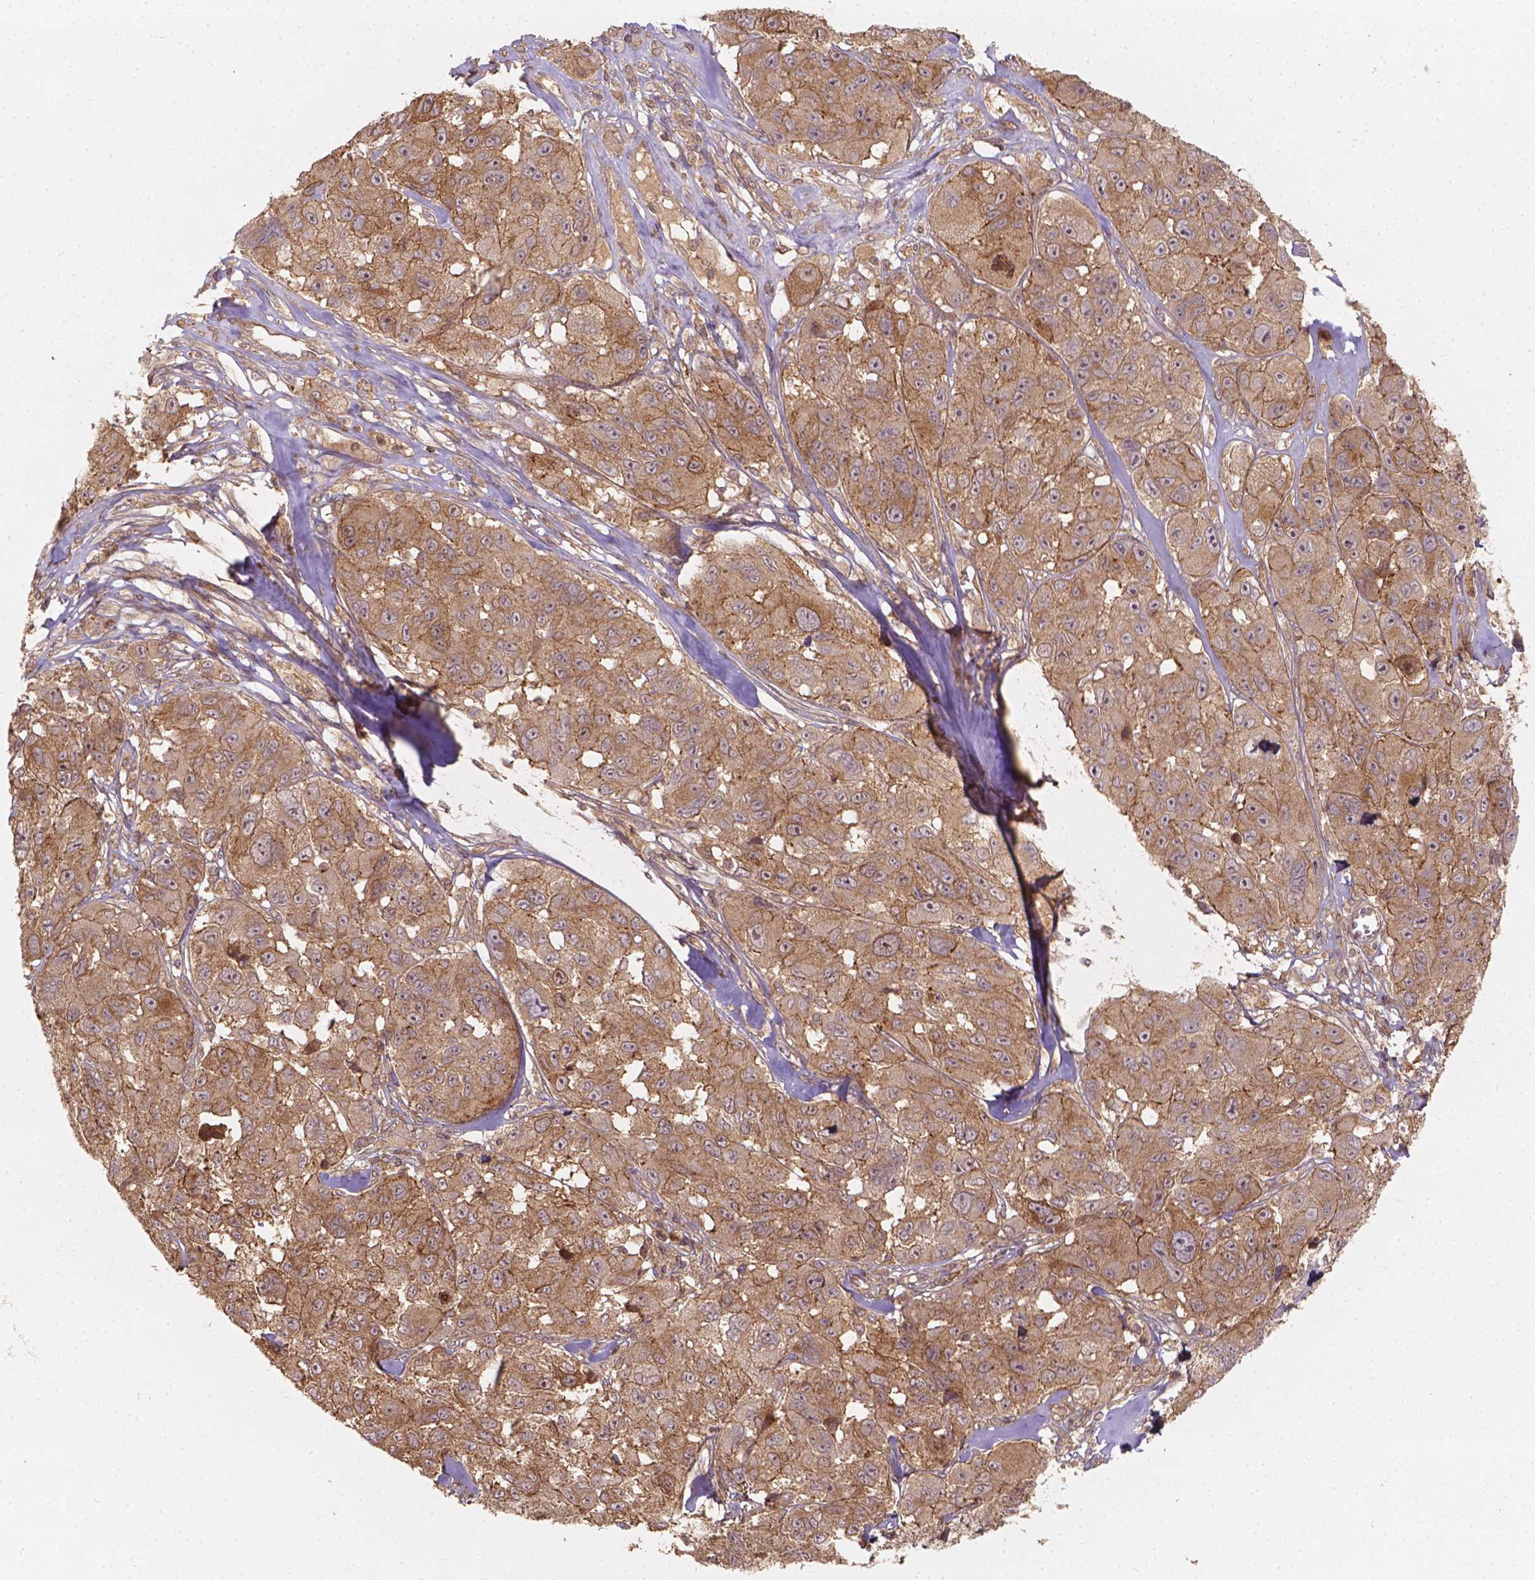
{"staining": {"intensity": "moderate", "quantity": ">75%", "location": "cytoplasmic/membranous"}, "tissue": "melanoma", "cell_type": "Tumor cells", "image_type": "cancer", "snomed": [{"axis": "morphology", "description": "Malignant melanoma, NOS"}, {"axis": "topography", "description": "Skin"}], "caption": "Immunohistochemistry photomicrograph of neoplastic tissue: human malignant melanoma stained using immunohistochemistry (IHC) shows medium levels of moderate protein expression localized specifically in the cytoplasmic/membranous of tumor cells, appearing as a cytoplasmic/membranous brown color.", "gene": "XPR1", "patient": {"sex": "female", "age": 66}}